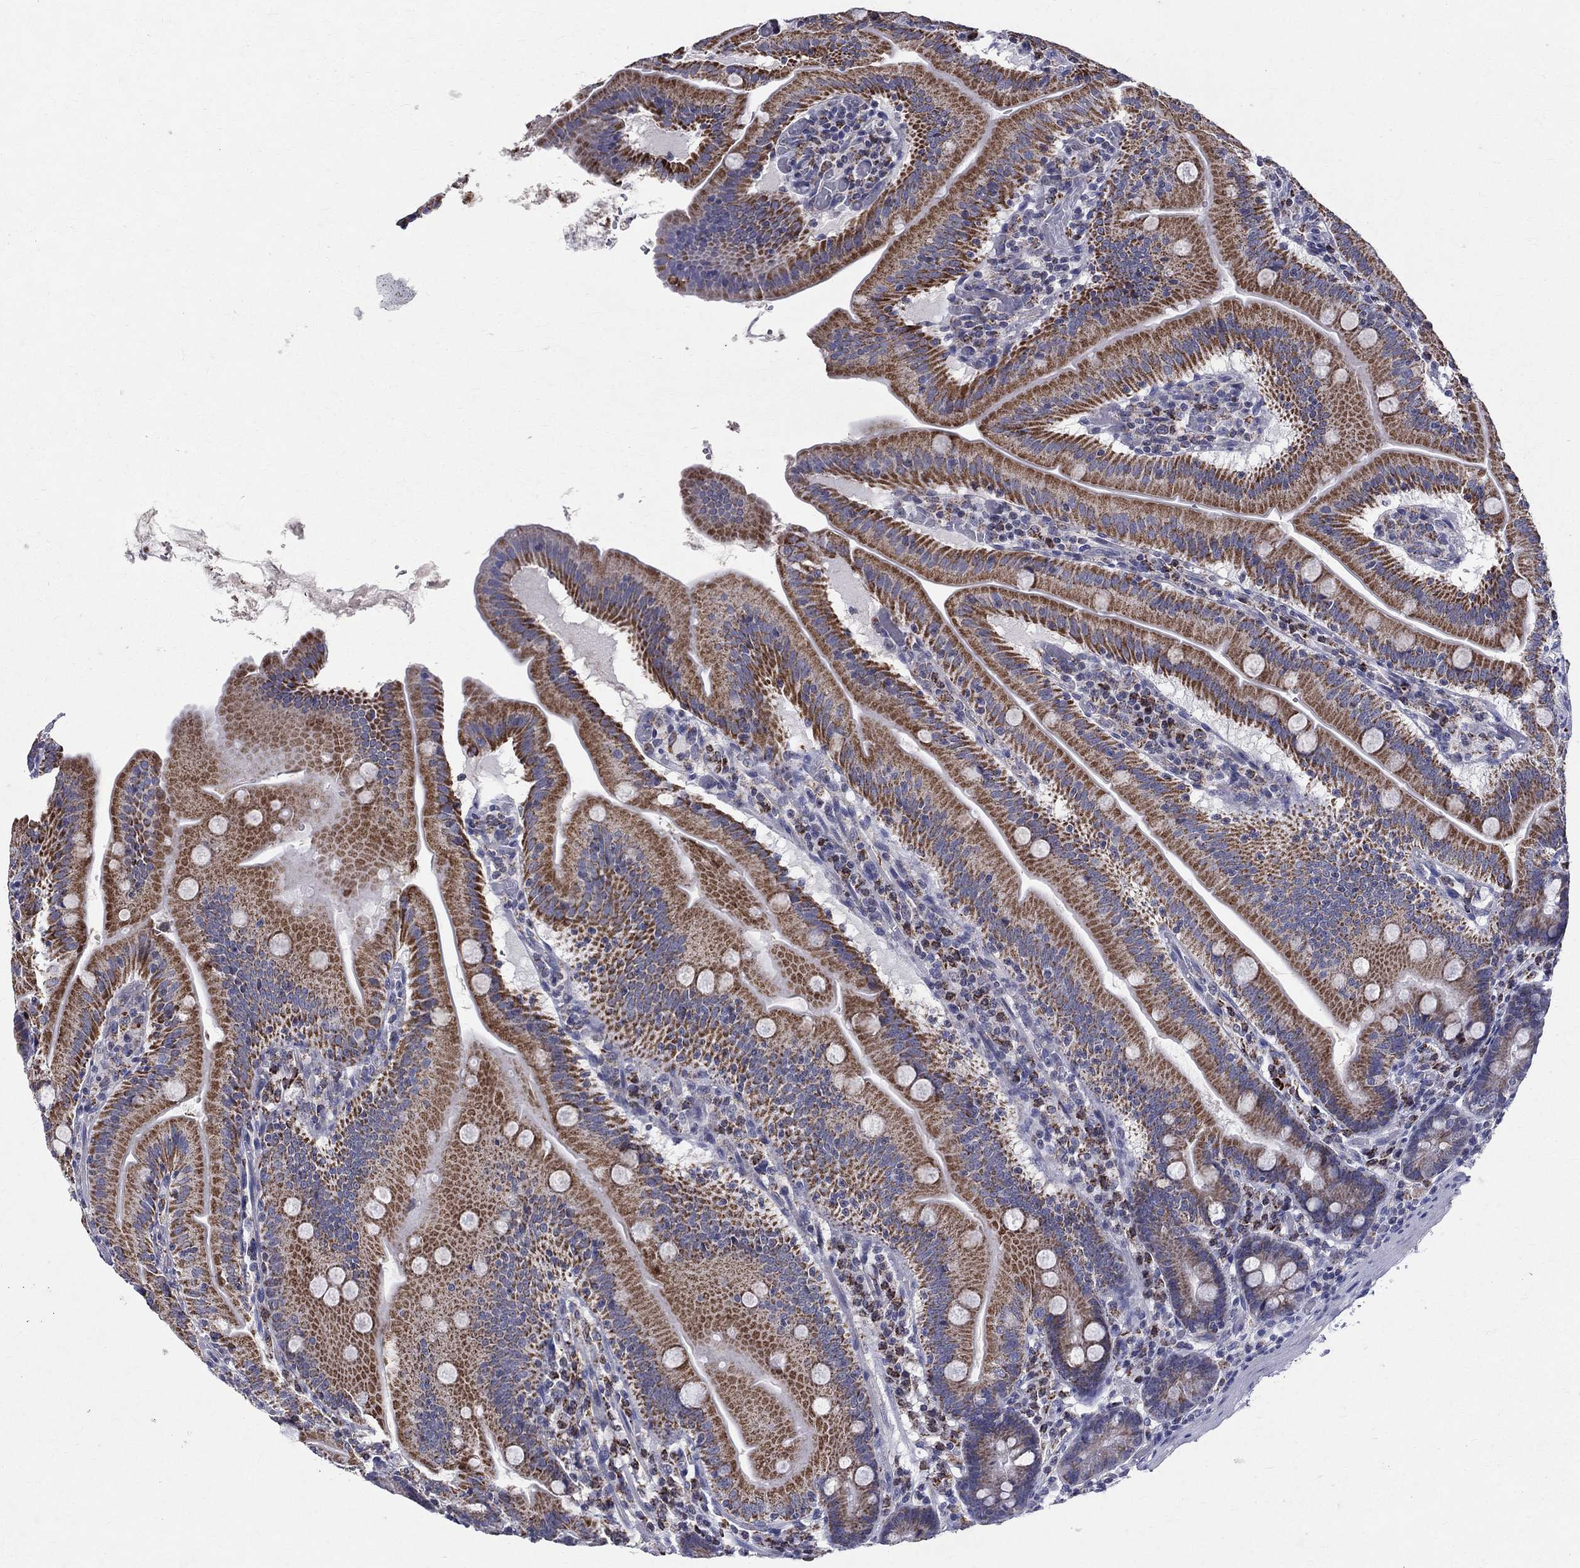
{"staining": {"intensity": "strong", "quantity": ">75%", "location": "cytoplasmic/membranous"}, "tissue": "small intestine", "cell_type": "Glandular cells", "image_type": "normal", "snomed": [{"axis": "morphology", "description": "Normal tissue, NOS"}, {"axis": "topography", "description": "Small intestine"}], "caption": "Immunohistochemical staining of unremarkable human small intestine reveals high levels of strong cytoplasmic/membranous staining in about >75% of glandular cells. The staining was performed using DAB to visualize the protein expression in brown, while the nuclei were stained in blue with hematoxylin (Magnification: 20x).", "gene": "SLC4A10", "patient": {"sex": "male", "age": 37}}